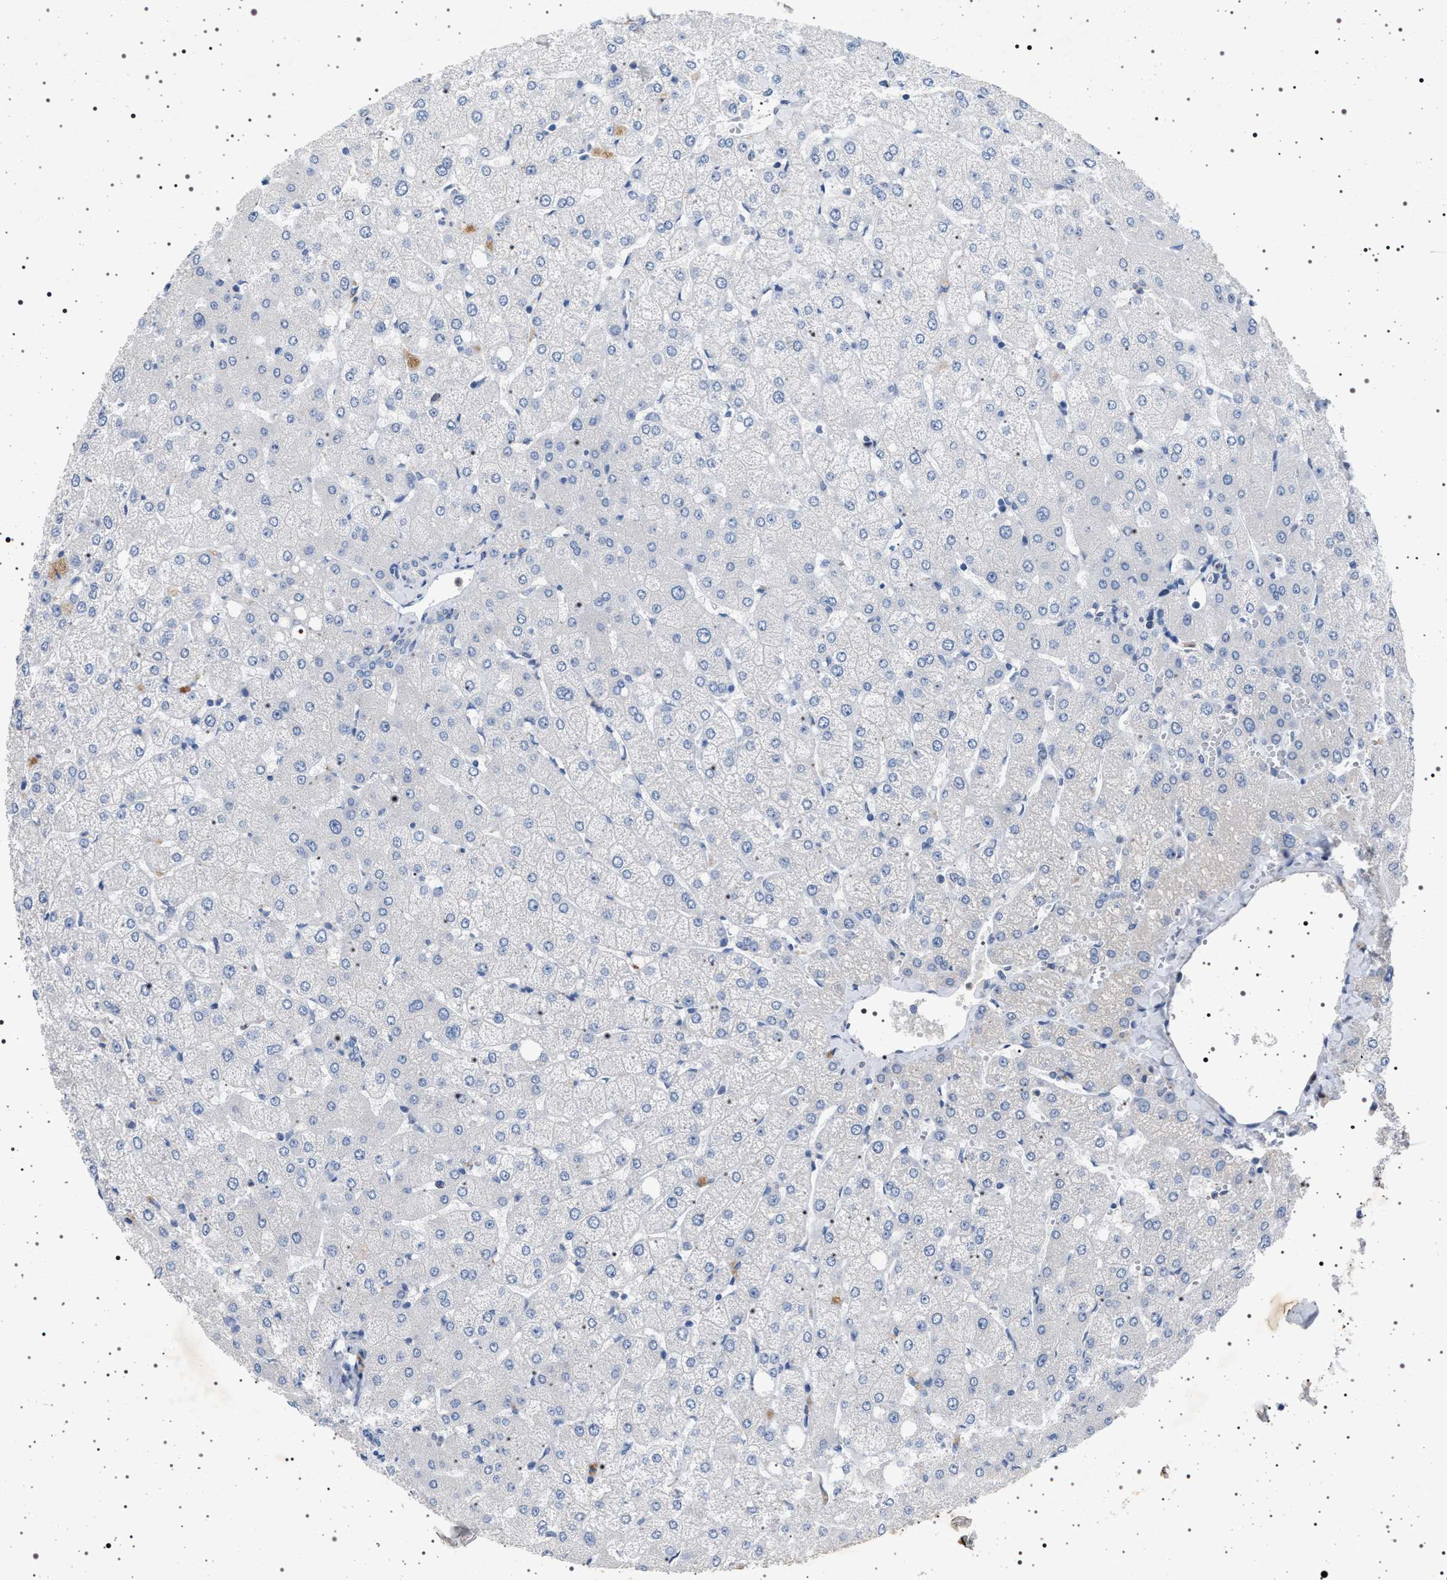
{"staining": {"intensity": "negative", "quantity": "none", "location": "none"}, "tissue": "liver", "cell_type": "Cholangiocytes", "image_type": "normal", "snomed": [{"axis": "morphology", "description": "Normal tissue, NOS"}, {"axis": "topography", "description": "Liver"}], "caption": "Liver stained for a protein using immunohistochemistry (IHC) exhibits no staining cholangiocytes.", "gene": "NAT9", "patient": {"sex": "female", "age": 54}}